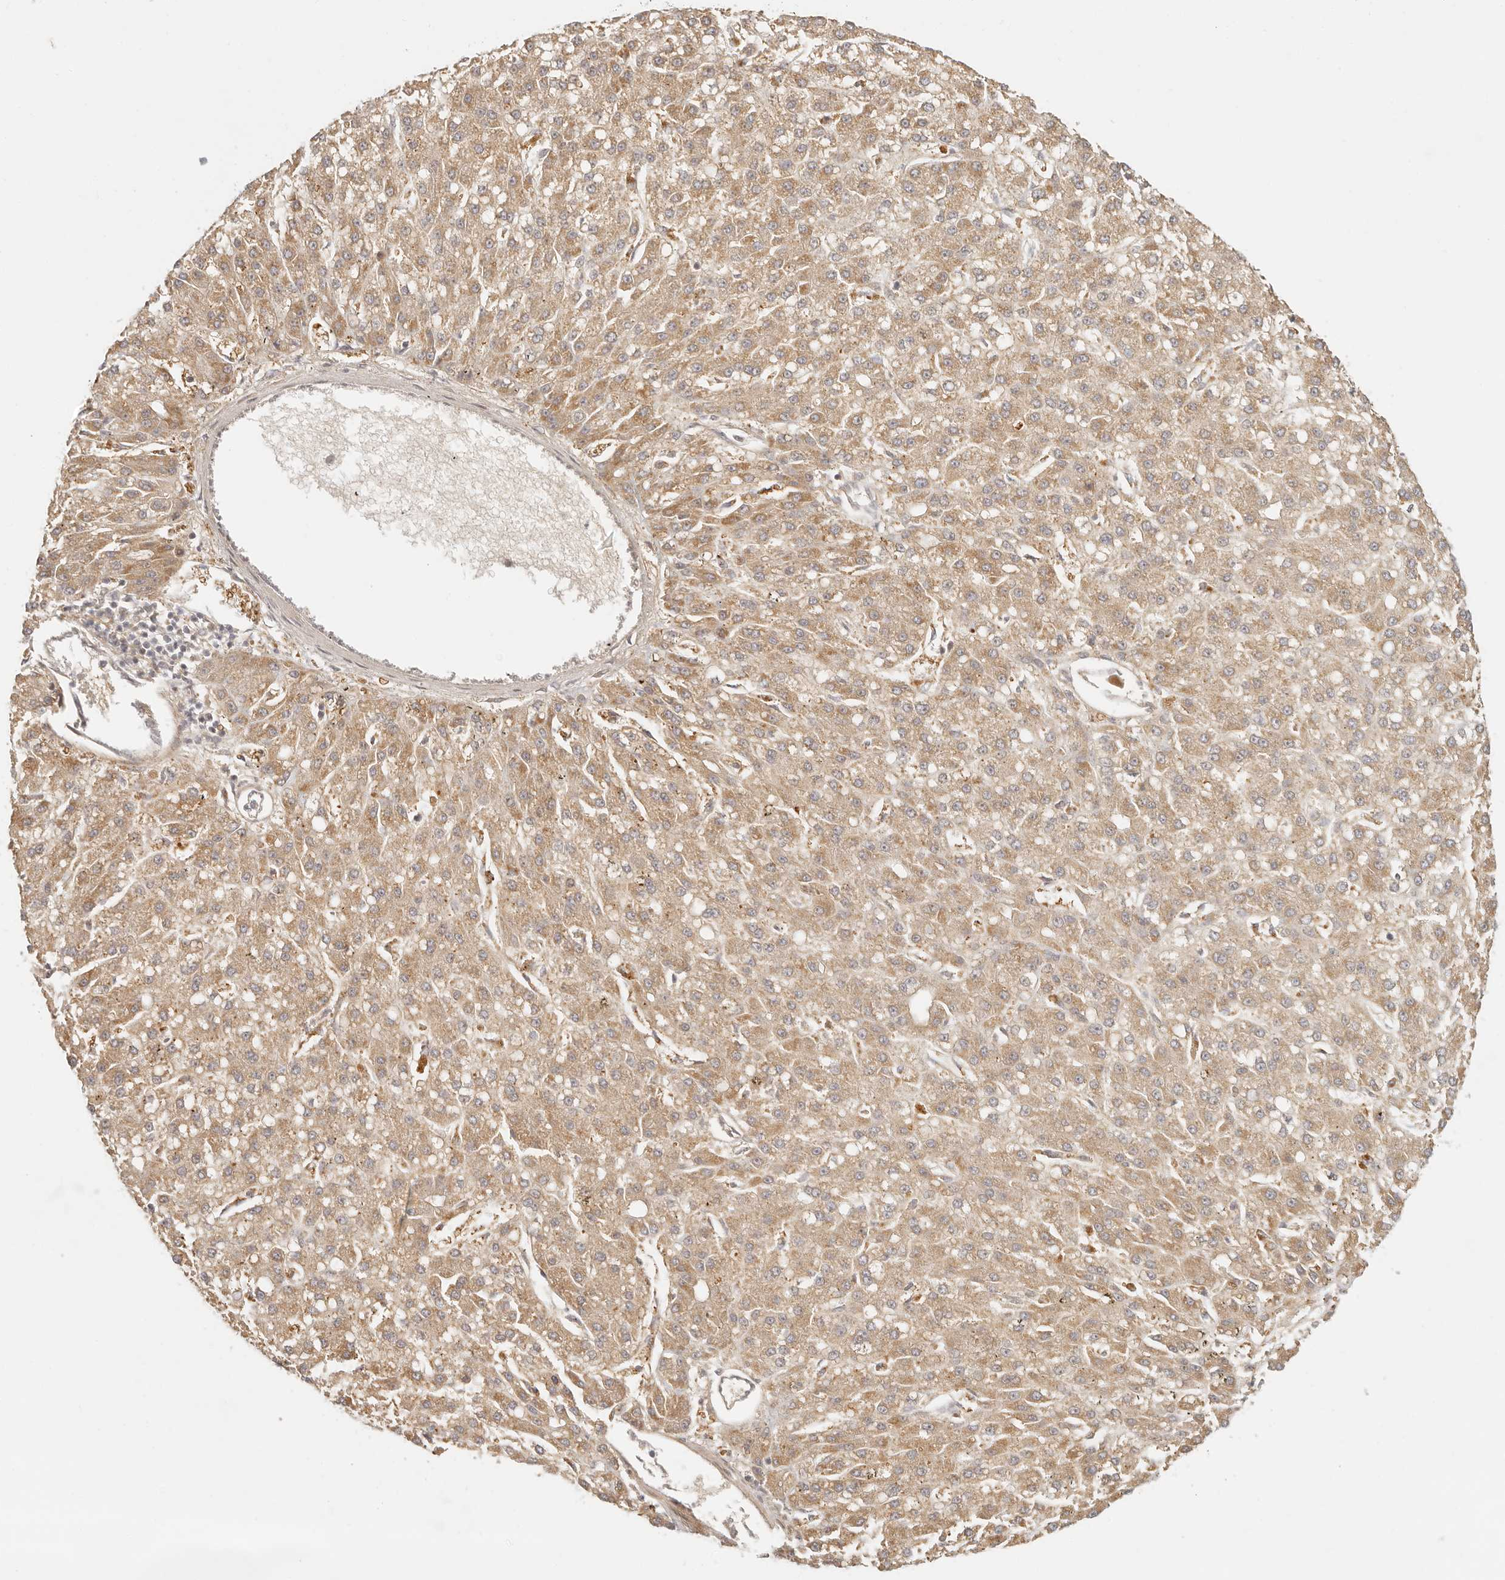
{"staining": {"intensity": "weak", "quantity": ">75%", "location": "cytoplasmic/membranous"}, "tissue": "liver cancer", "cell_type": "Tumor cells", "image_type": "cancer", "snomed": [{"axis": "morphology", "description": "Carcinoma, Hepatocellular, NOS"}, {"axis": "topography", "description": "Liver"}], "caption": "There is low levels of weak cytoplasmic/membranous positivity in tumor cells of liver cancer (hepatocellular carcinoma), as demonstrated by immunohistochemical staining (brown color).", "gene": "INTS11", "patient": {"sex": "male", "age": 67}}